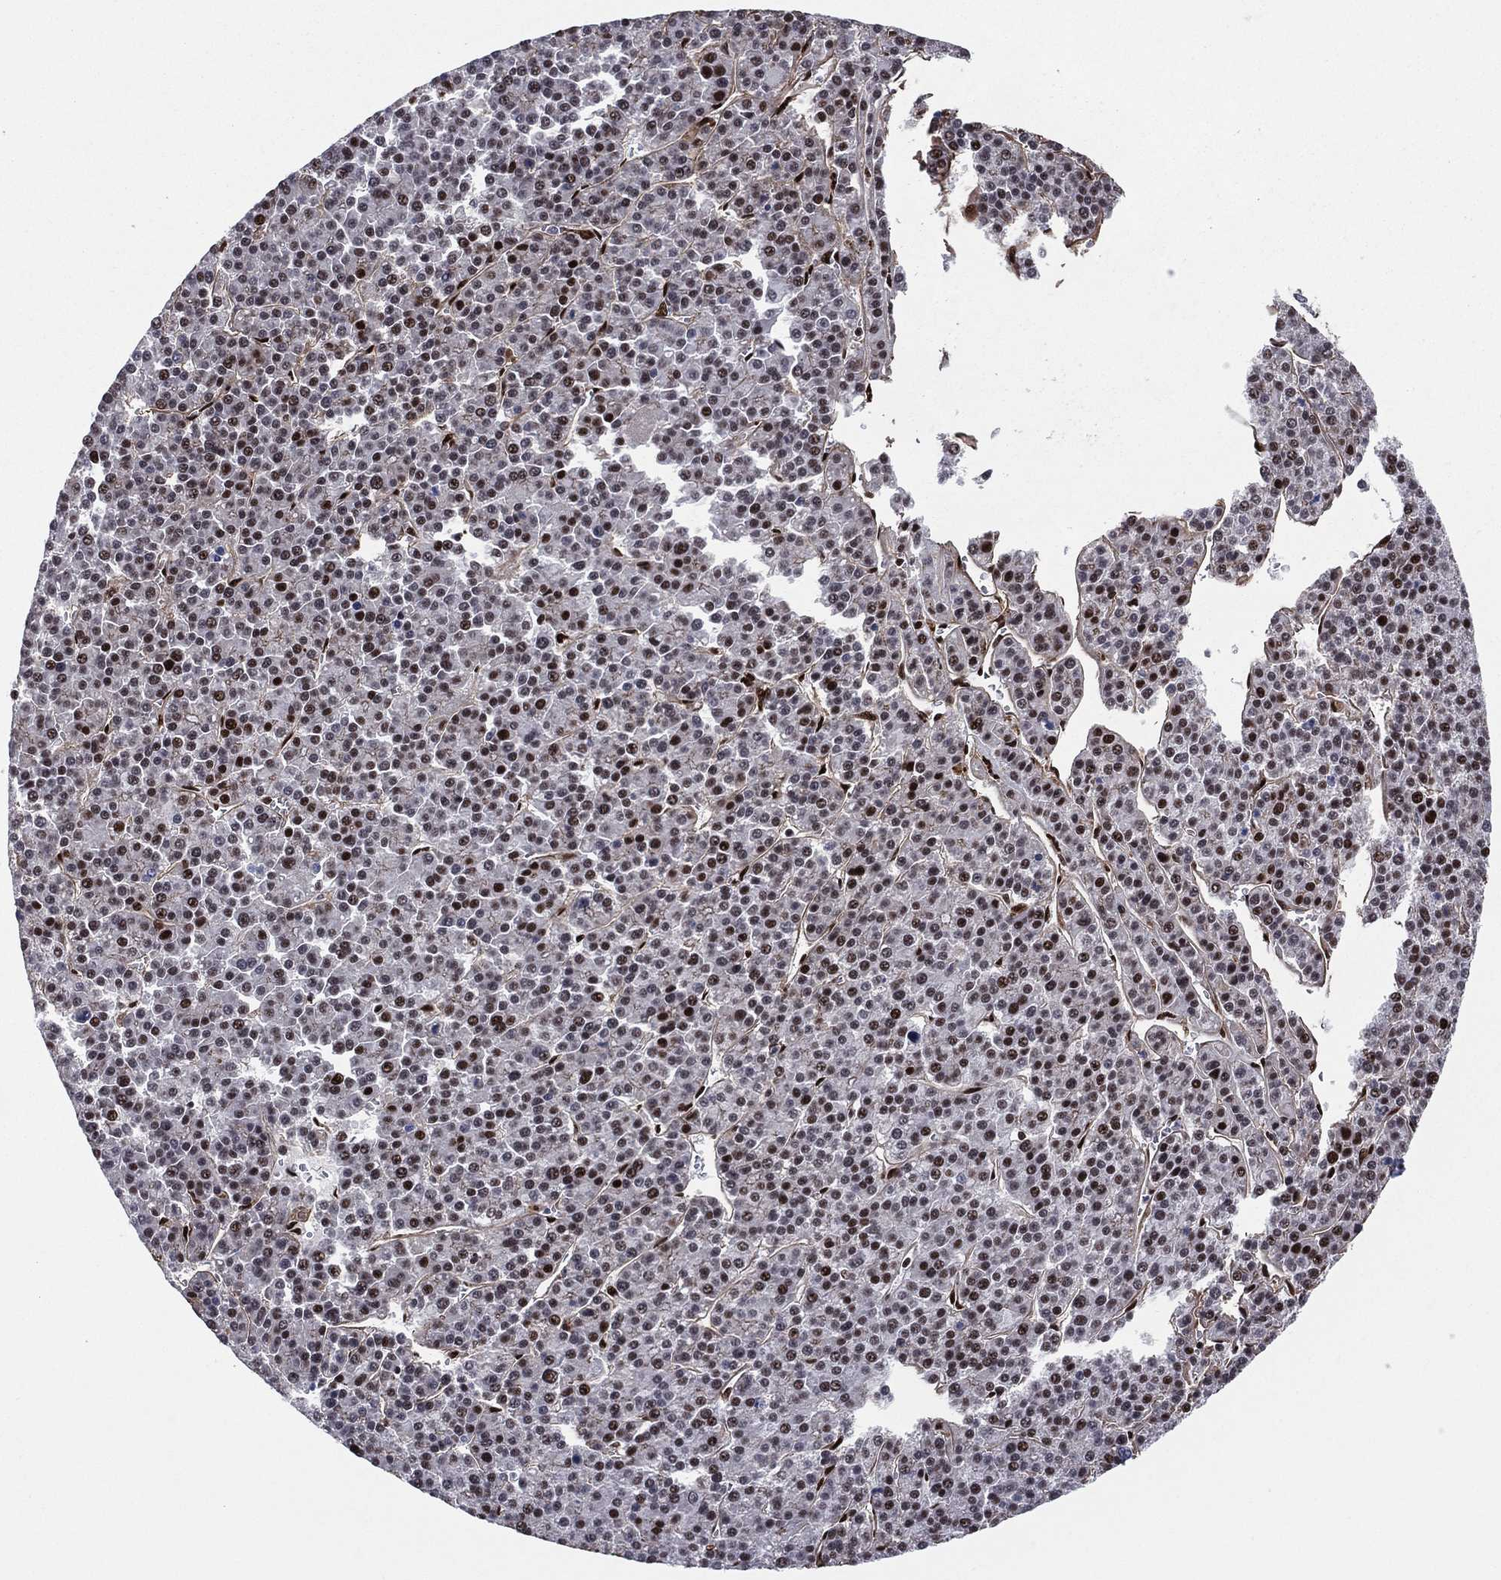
{"staining": {"intensity": "strong", "quantity": ">75%", "location": "nuclear"}, "tissue": "liver cancer", "cell_type": "Tumor cells", "image_type": "cancer", "snomed": [{"axis": "morphology", "description": "Carcinoma, Hepatocellular, NOS"}, {"axis": "topography", "description": "Liver"}], "caption": "DAB immunohistochemical staining of human liver cancer displays strong nuclear protein expression in about >75% of tumor cells.", "gene": "TP53BP1", "patient": {"sex": "female", "age": 58}}